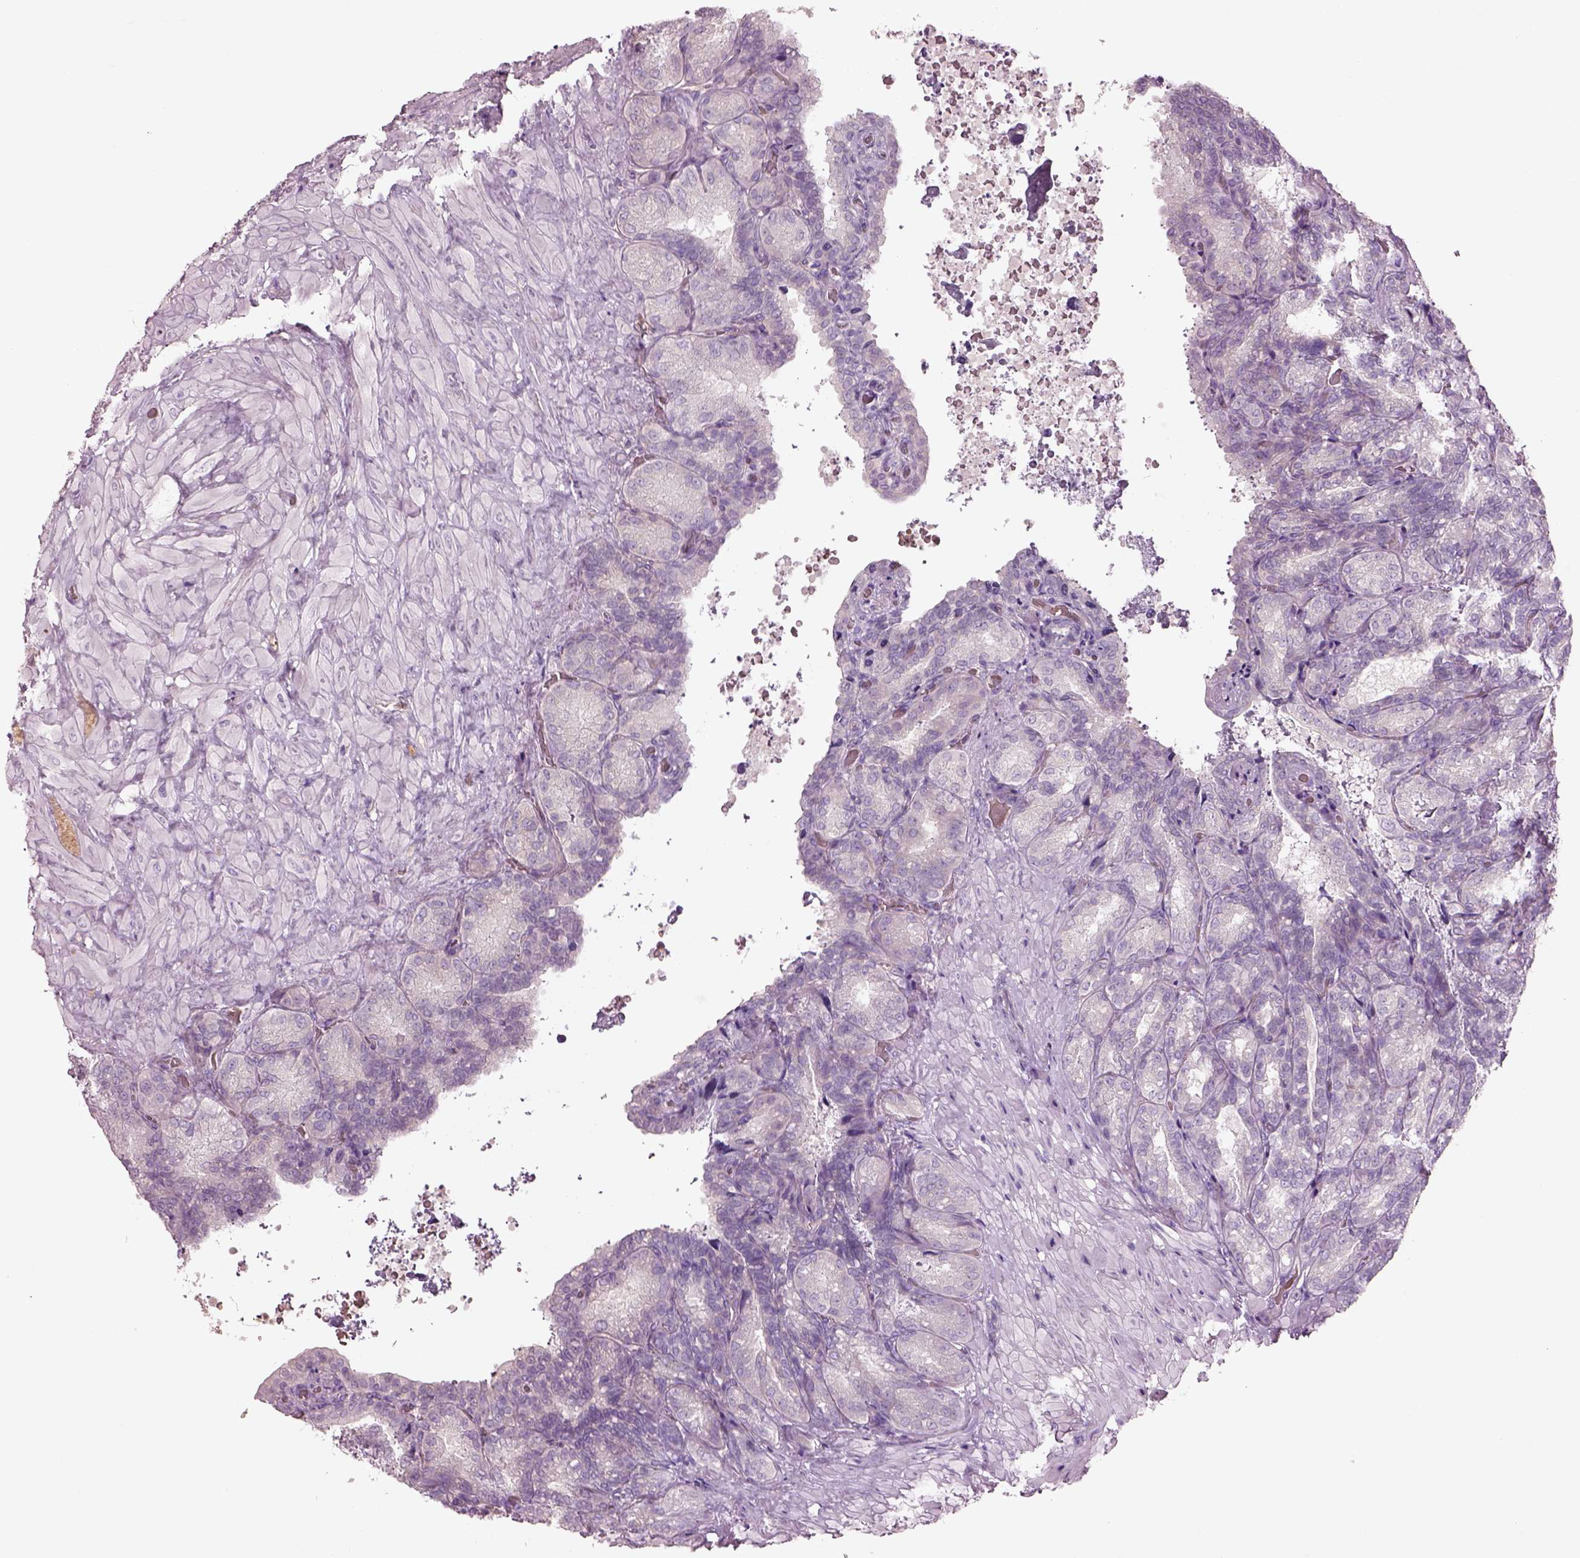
{"staining": {"intensity": "negative", "quantity": "none", "location": "none"}, "tissue": "seminal vesicle", "cell_type": "Glandular cells", "image_type": "normal", "snomed": [{"axis": "morphology", "description": "Normal tissue, NOS"}, {"axis": "topography", "description": "Seminal veicle"}], "caption": "The micrograph demonstrates no staining of glandular cells in benign seminal vesicle.", "gene": "DUOXA2", "patient": {"sex": "male", "age": 68}}